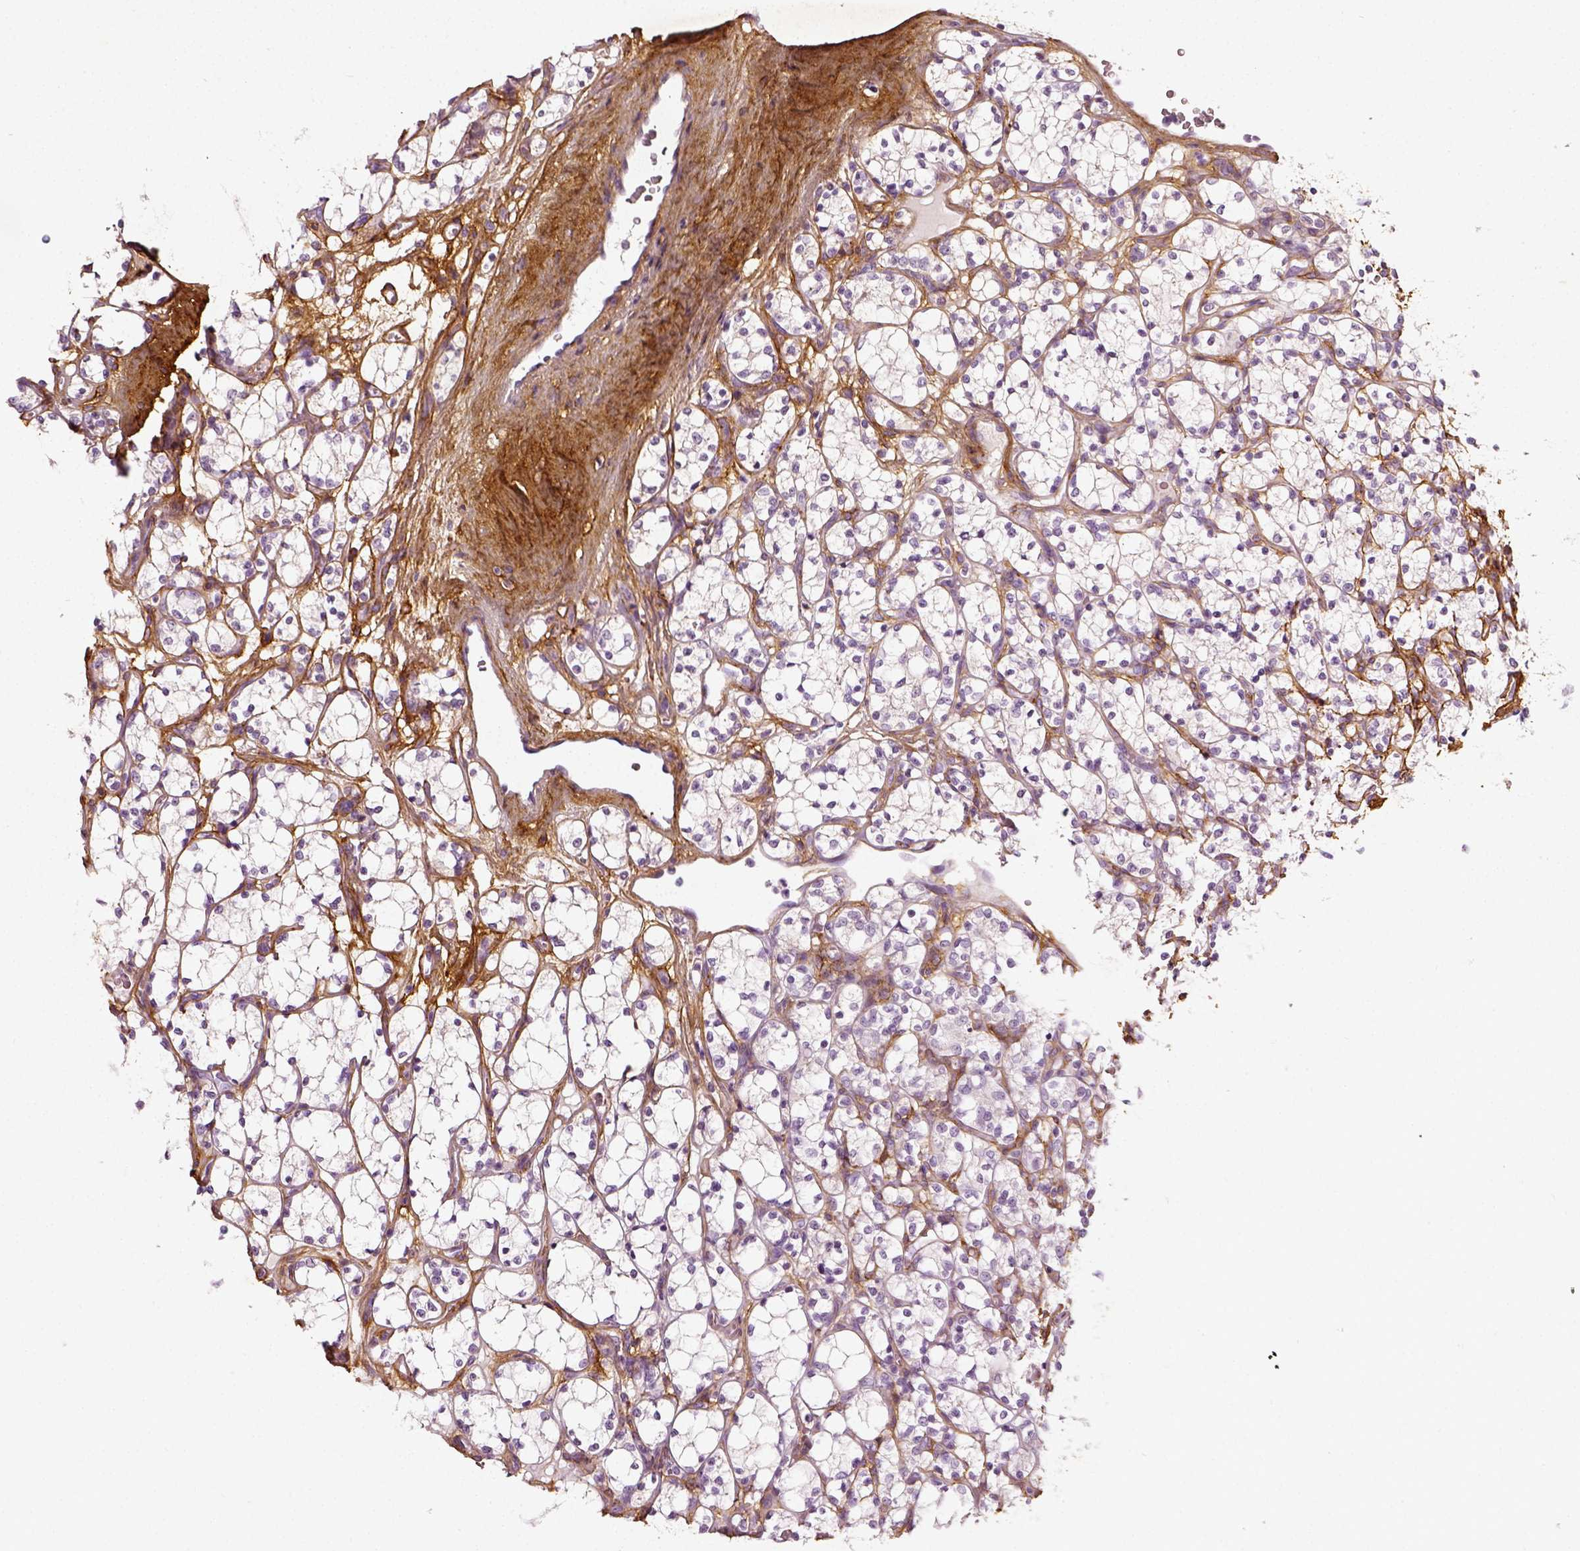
{"staining": {"intensity": "negative", "quantity": "none", "location": "none"}, "tissue": "renal cancer", "cell_type": "Tumor cells", "image_type": "cancer", "snomed": [{"axis": "morphology", "description": "Adenocarcinoma, NOS"}, {"axis": "topography", "description": "Kidney"}], "caption": "DAB immunohistochemical staining of adenocarcinoma (renal) exhibits no significant staining in tumor cells.", "gene": "COL6A2", "patient": {"sex": "female", "age": 69}}